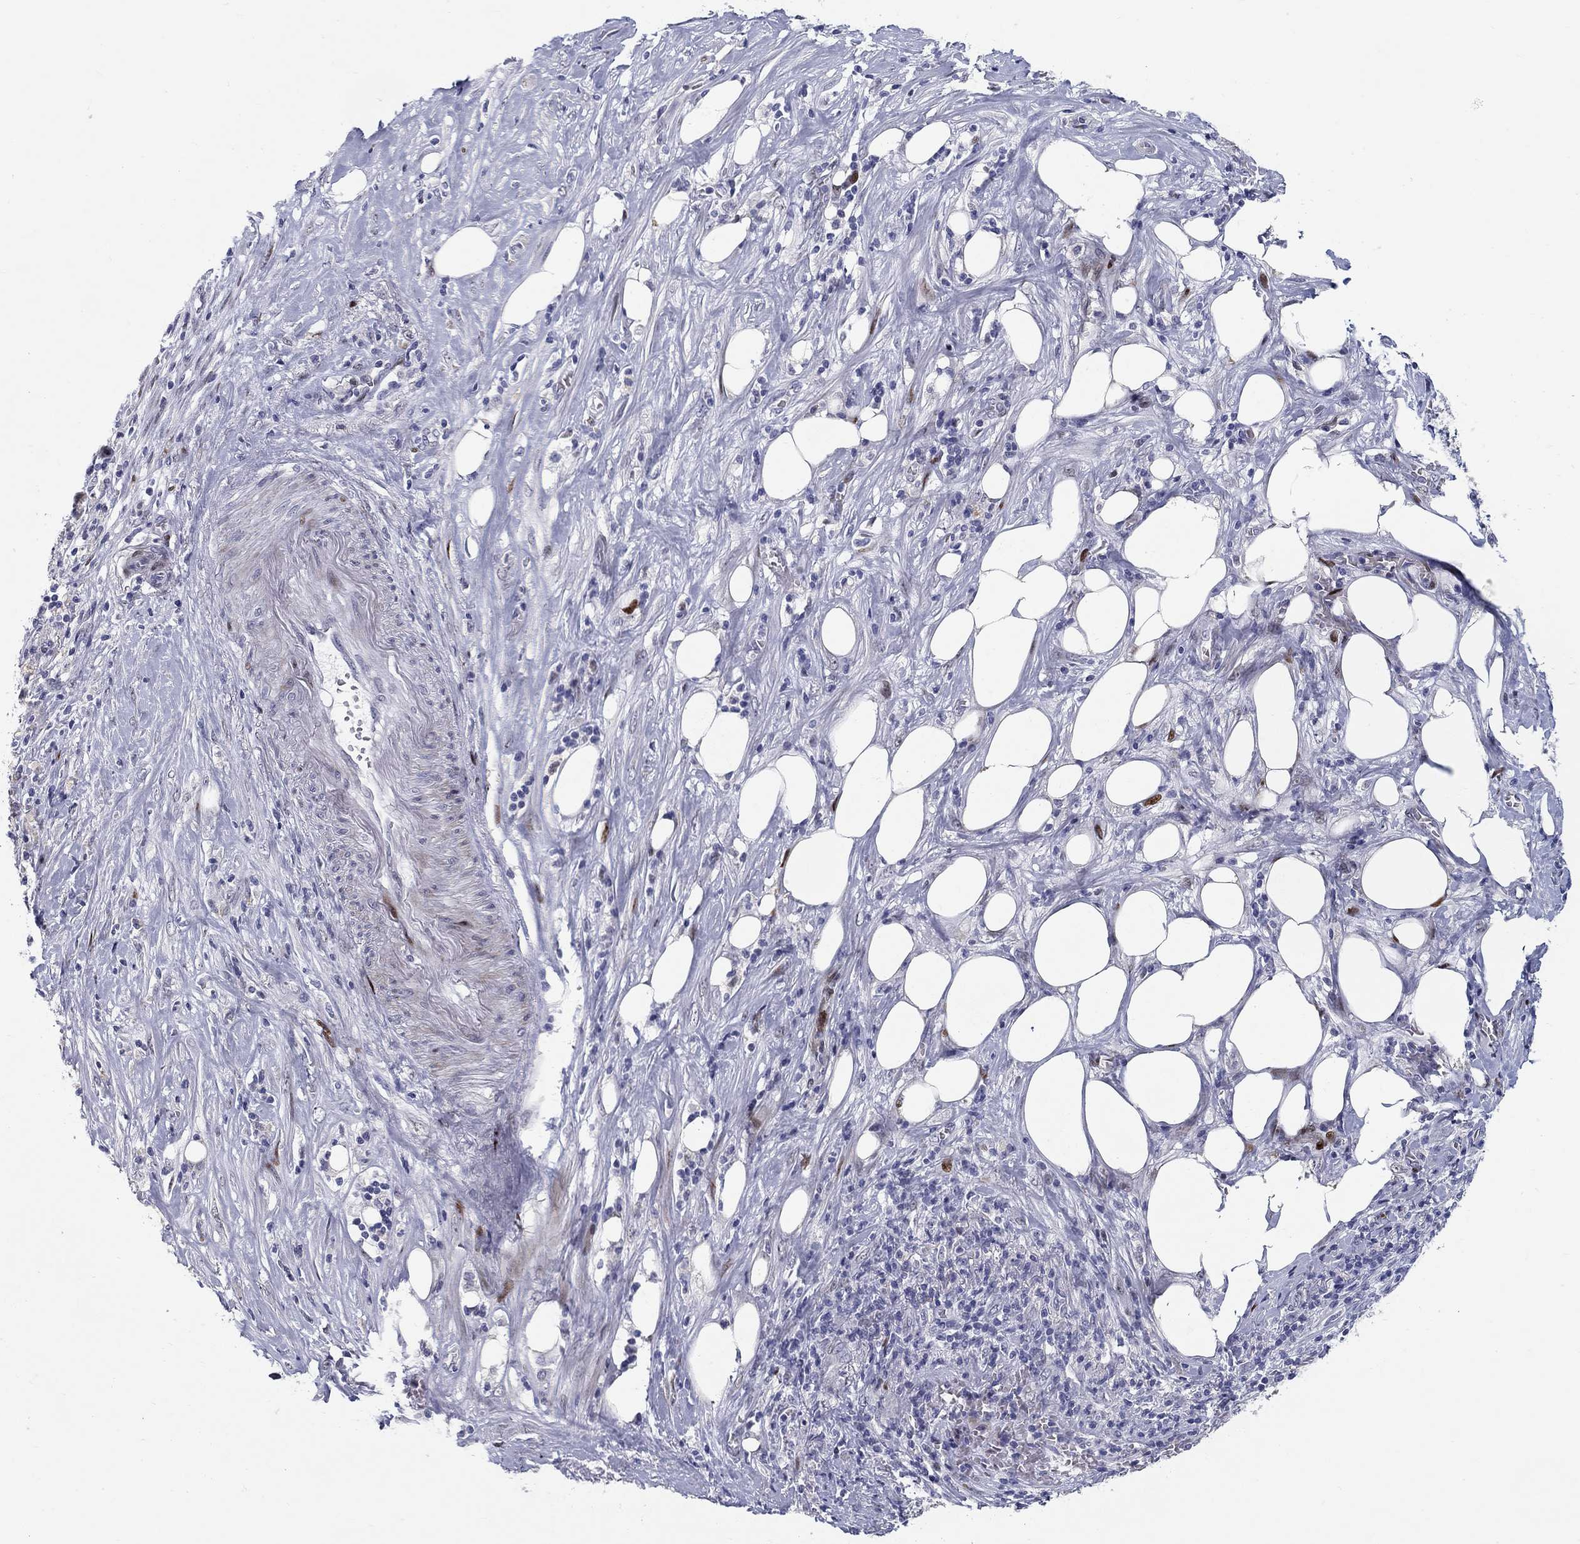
{"staining": {"intensity": "negative", "quantity": "none", "location": "none"}, "tissue": "pancreatic cancer", "cell_type": "Tumor cells", "image_type": "cancer", "snomed": [{"axis": "morphology", "description": "Adenocarcinoma, NOS"}, {"axis": "topography", "description": "Pancreas"}], "caption": "A photomicrograph of pancreatic cancer (adenocarcinoma) stained for a protein reveals no brown staining in tumor cells.", "gene": "RAPGEF5", "patient": {"sex": "male", "age": 57}}